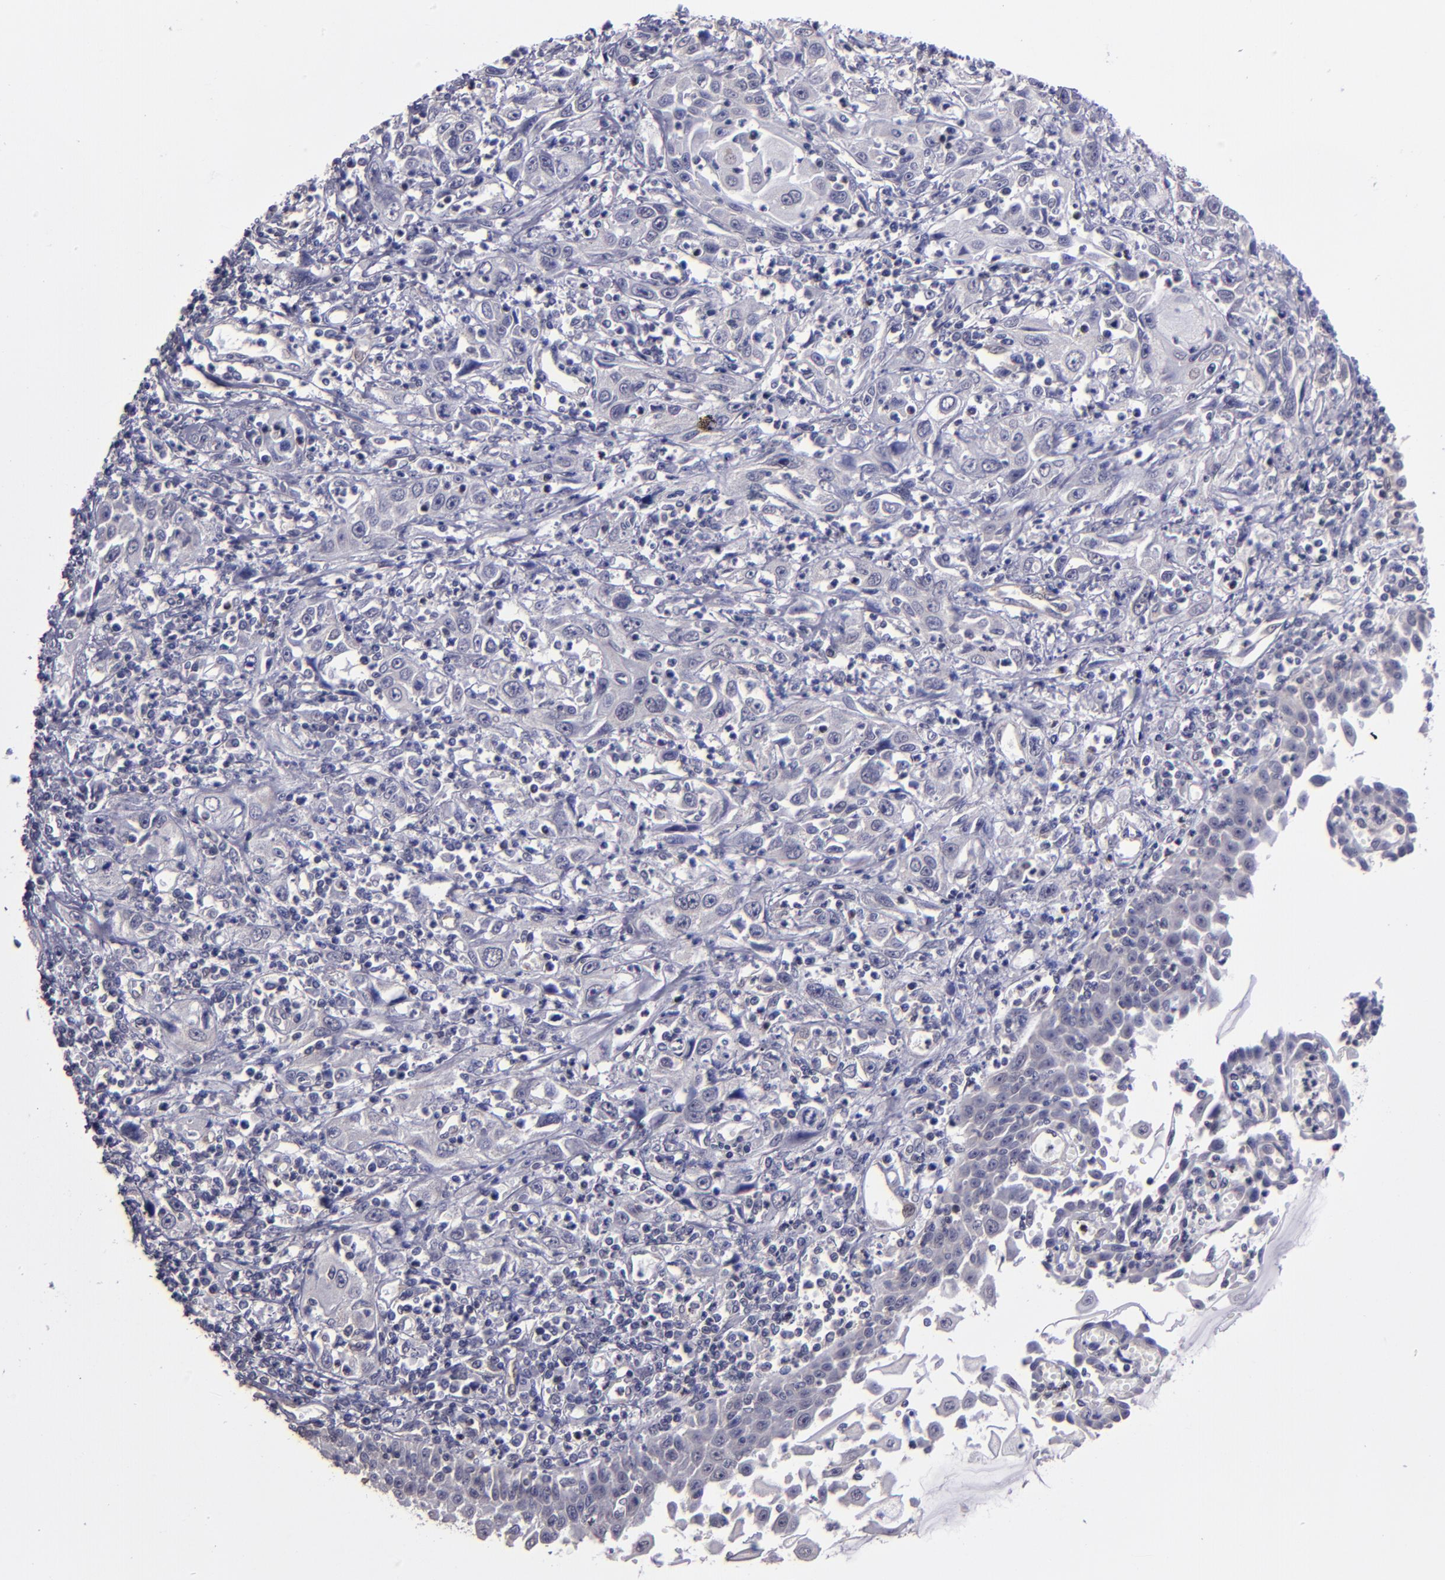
{"staining": {"intensity": "negative", "quantity": "none", "location": "none"}, "tissue": "esophagus", "cell_type": "Squamous epithelial cells", "image_type": "normal", "snomed": [{"axis": "morphology", "description": "Normal tissue, NOS"}, {"axis": "topography", "description": "Esophagus"}], "caption": "The immunohistochemistry (IHC) micrograph has no significant staining in squamous epithelial cells of esophagus. (Brightfield microscopy of DAB IHC at high magnification).", "gene": "CEBPE", "patient": {"sex": "male", "age": 65}}